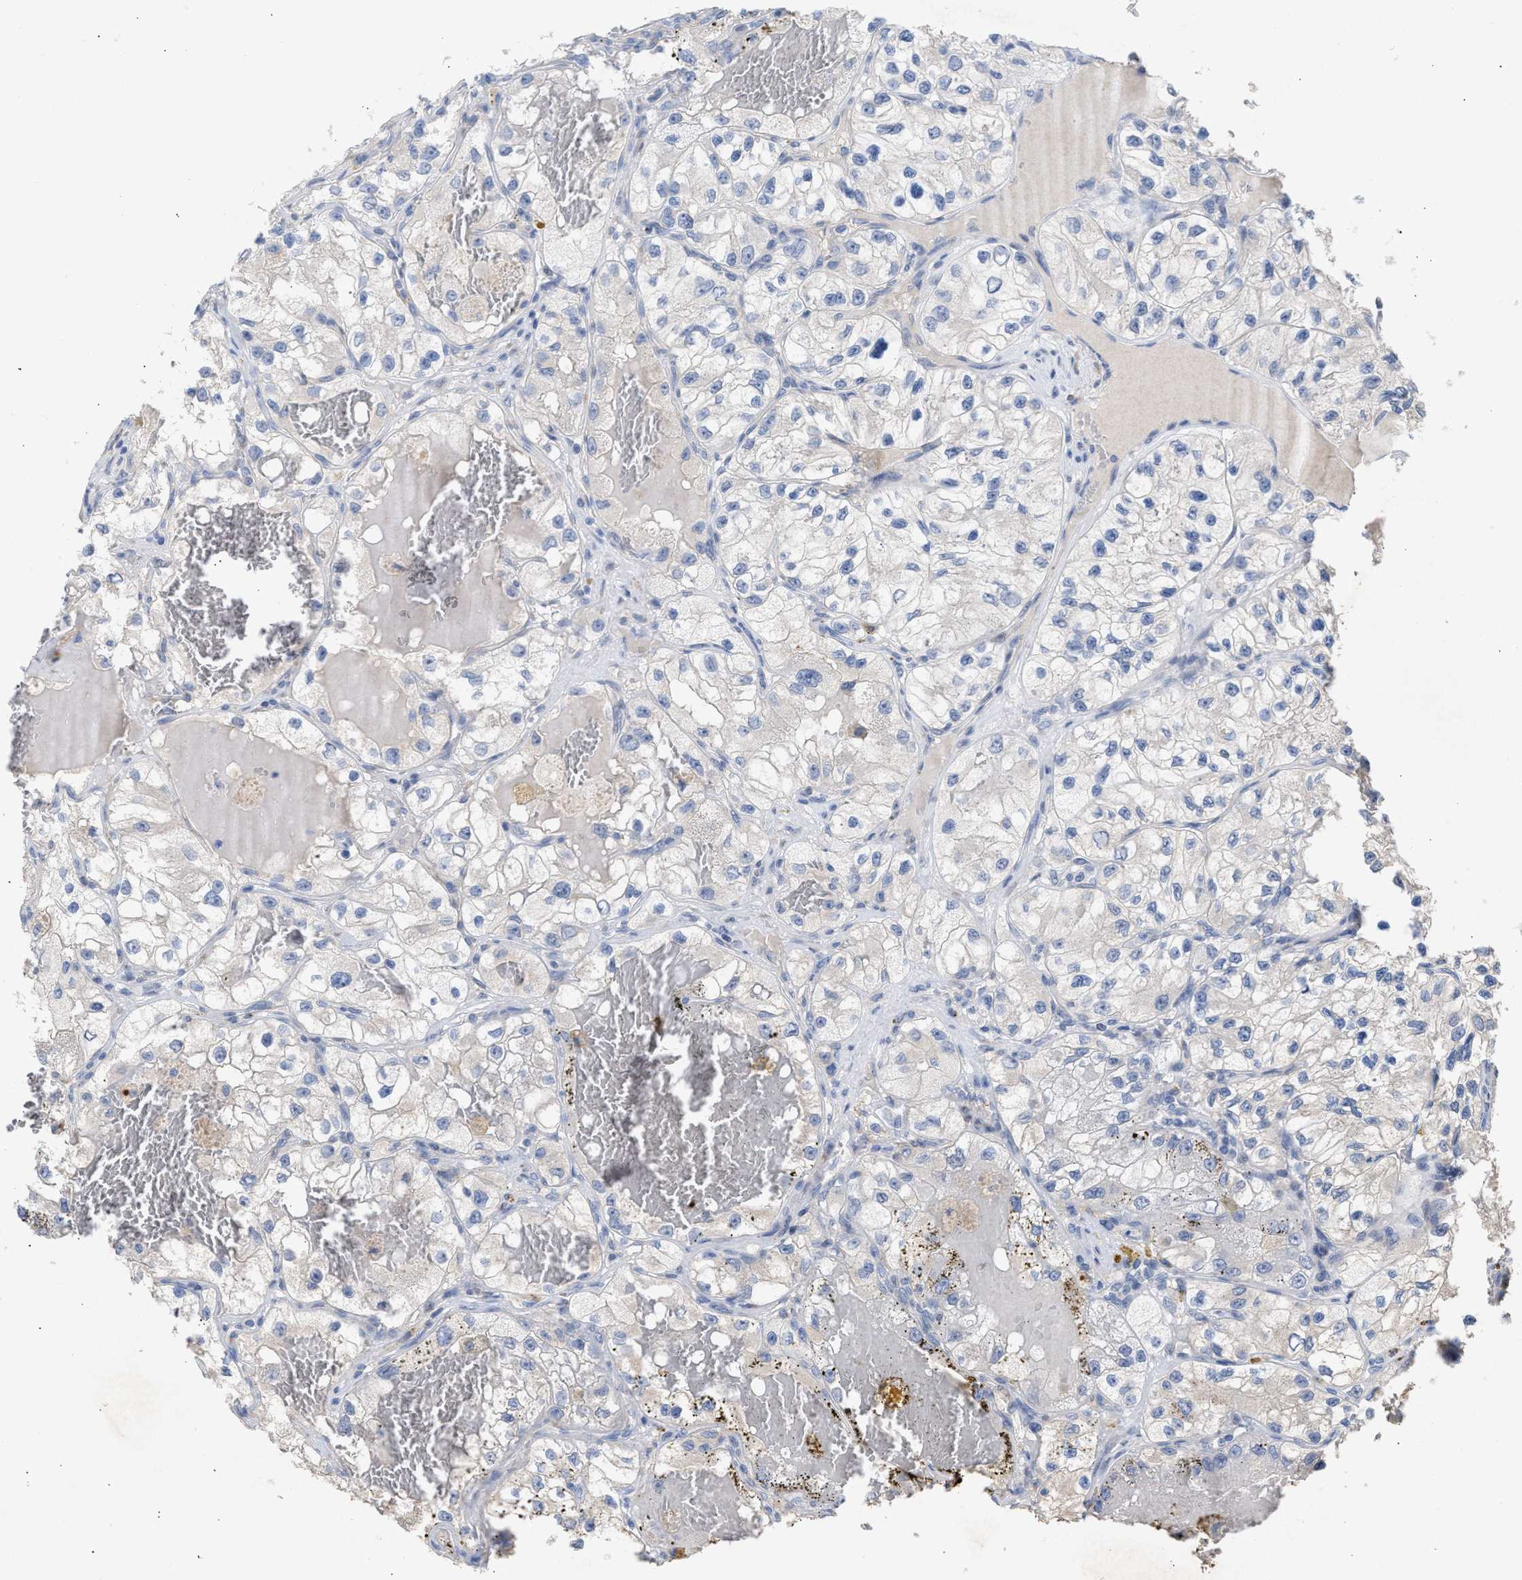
{"staining": {"intensity": "negative", "quantity": "none", "location": "none"}, "tissue": "renal cancer", "cell_type": "Tumor cells", "image_type": "cancer", "snomed": [{"axis": "morphology", "description": "Adenocarcinoma, NOS"}, {"axis": "topography", "description": "Kidney"}], "caption": "There is no significant expression in tumor cells of renal cancer (adenocarcinoma).", "gene": "SELENOM", "patient": {"sex": "female", "age": 57}}